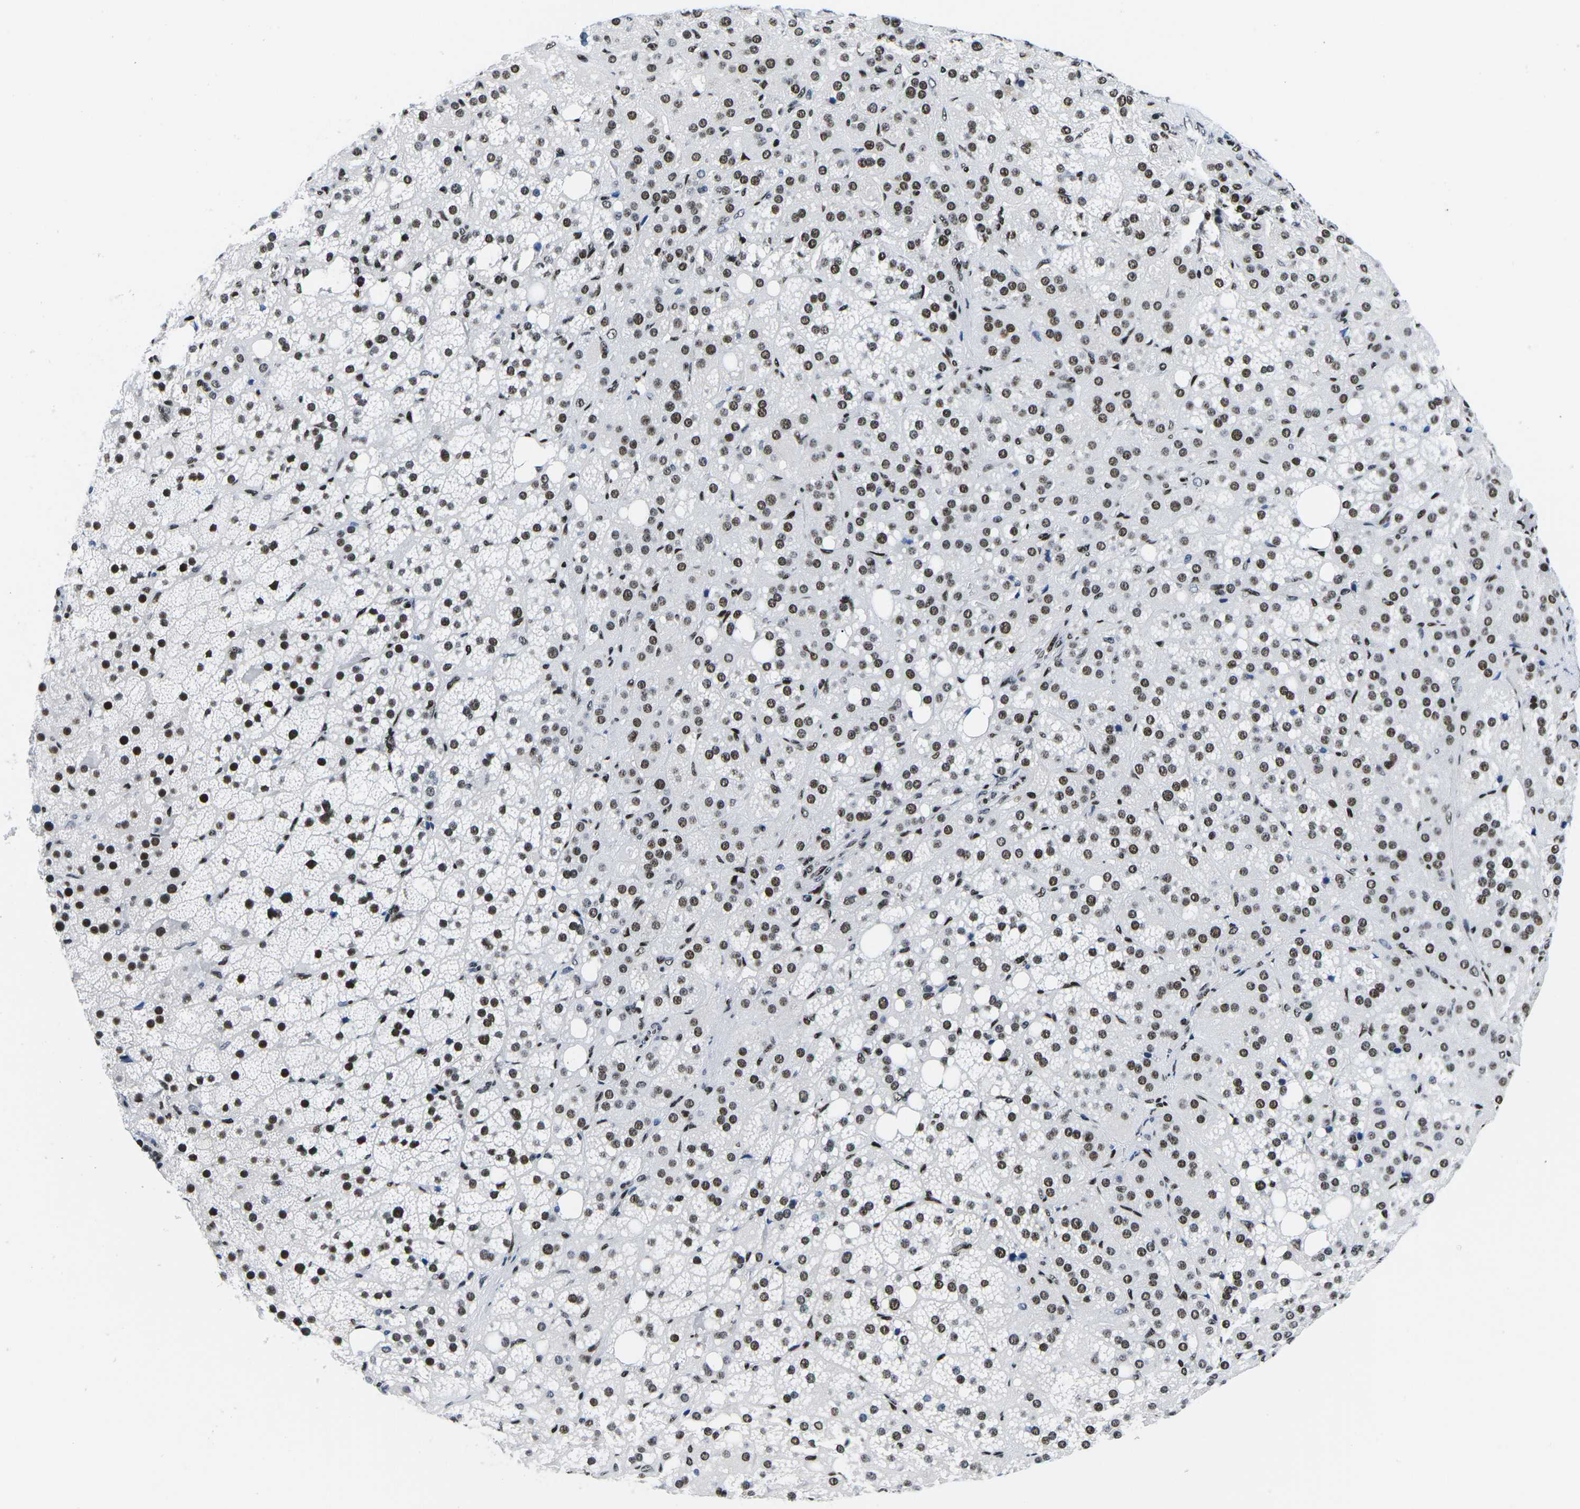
{"staining": {"intensity": "strong", "quantity": ">75%", "location": "nuclear"}, "tissue": "adrenal gland", "cell_type": "Glandular cells", "image_type": "normal", "snomed": [{"axis": "morphology", "description": "Normal tissue, NOS"}, {"axis": "topography", "description": "Adrenal gland"}], "caption": "Immunohistochemical staining of normal human adrenal gland displays strong nuclear protein expression in about >75% of glandular cells. Ihc stains the protein in brown and the nuclei are stained blue.", "gene": "ATF1", "patient": {"sex": "female", "age": 59}}